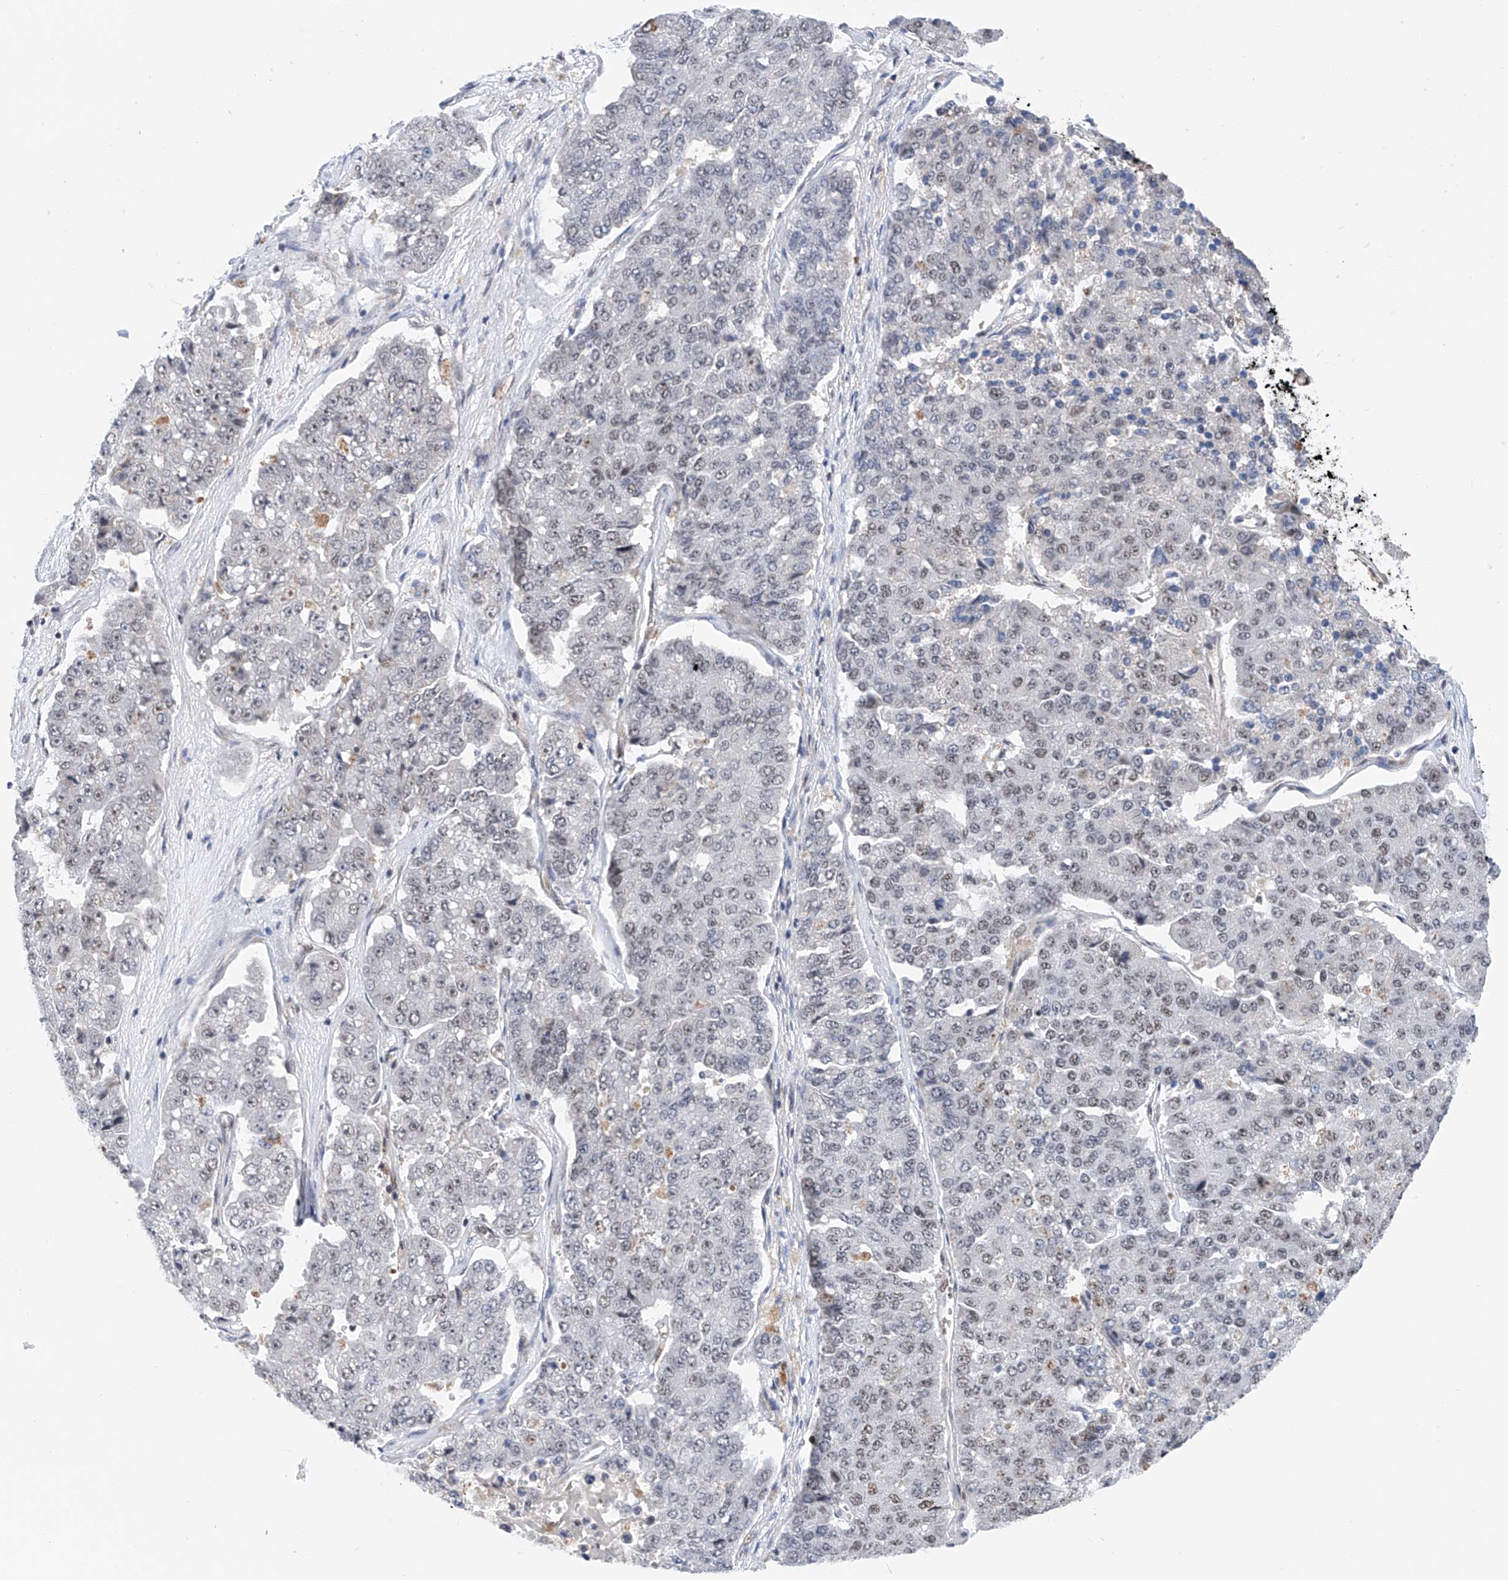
{"staining": {"intensity": "weak", "quantity": "<25%", "location": "nuclear"}, "tissue": "pancreatic cancer", "cell_type": "Tumor cells", "image_type": "cancer", "snomed": [{"axis": "morphology", "description": "Adenocarcinoma, NOS"}, {"axis": "topography", "description": "Pancreas"}], "caption": "This is an IHC image of human pancreatic cancer. There is no positivity in tumor cells.", "gene": "SNRNP200", "patient": {"sex": "male", "age": 50}}